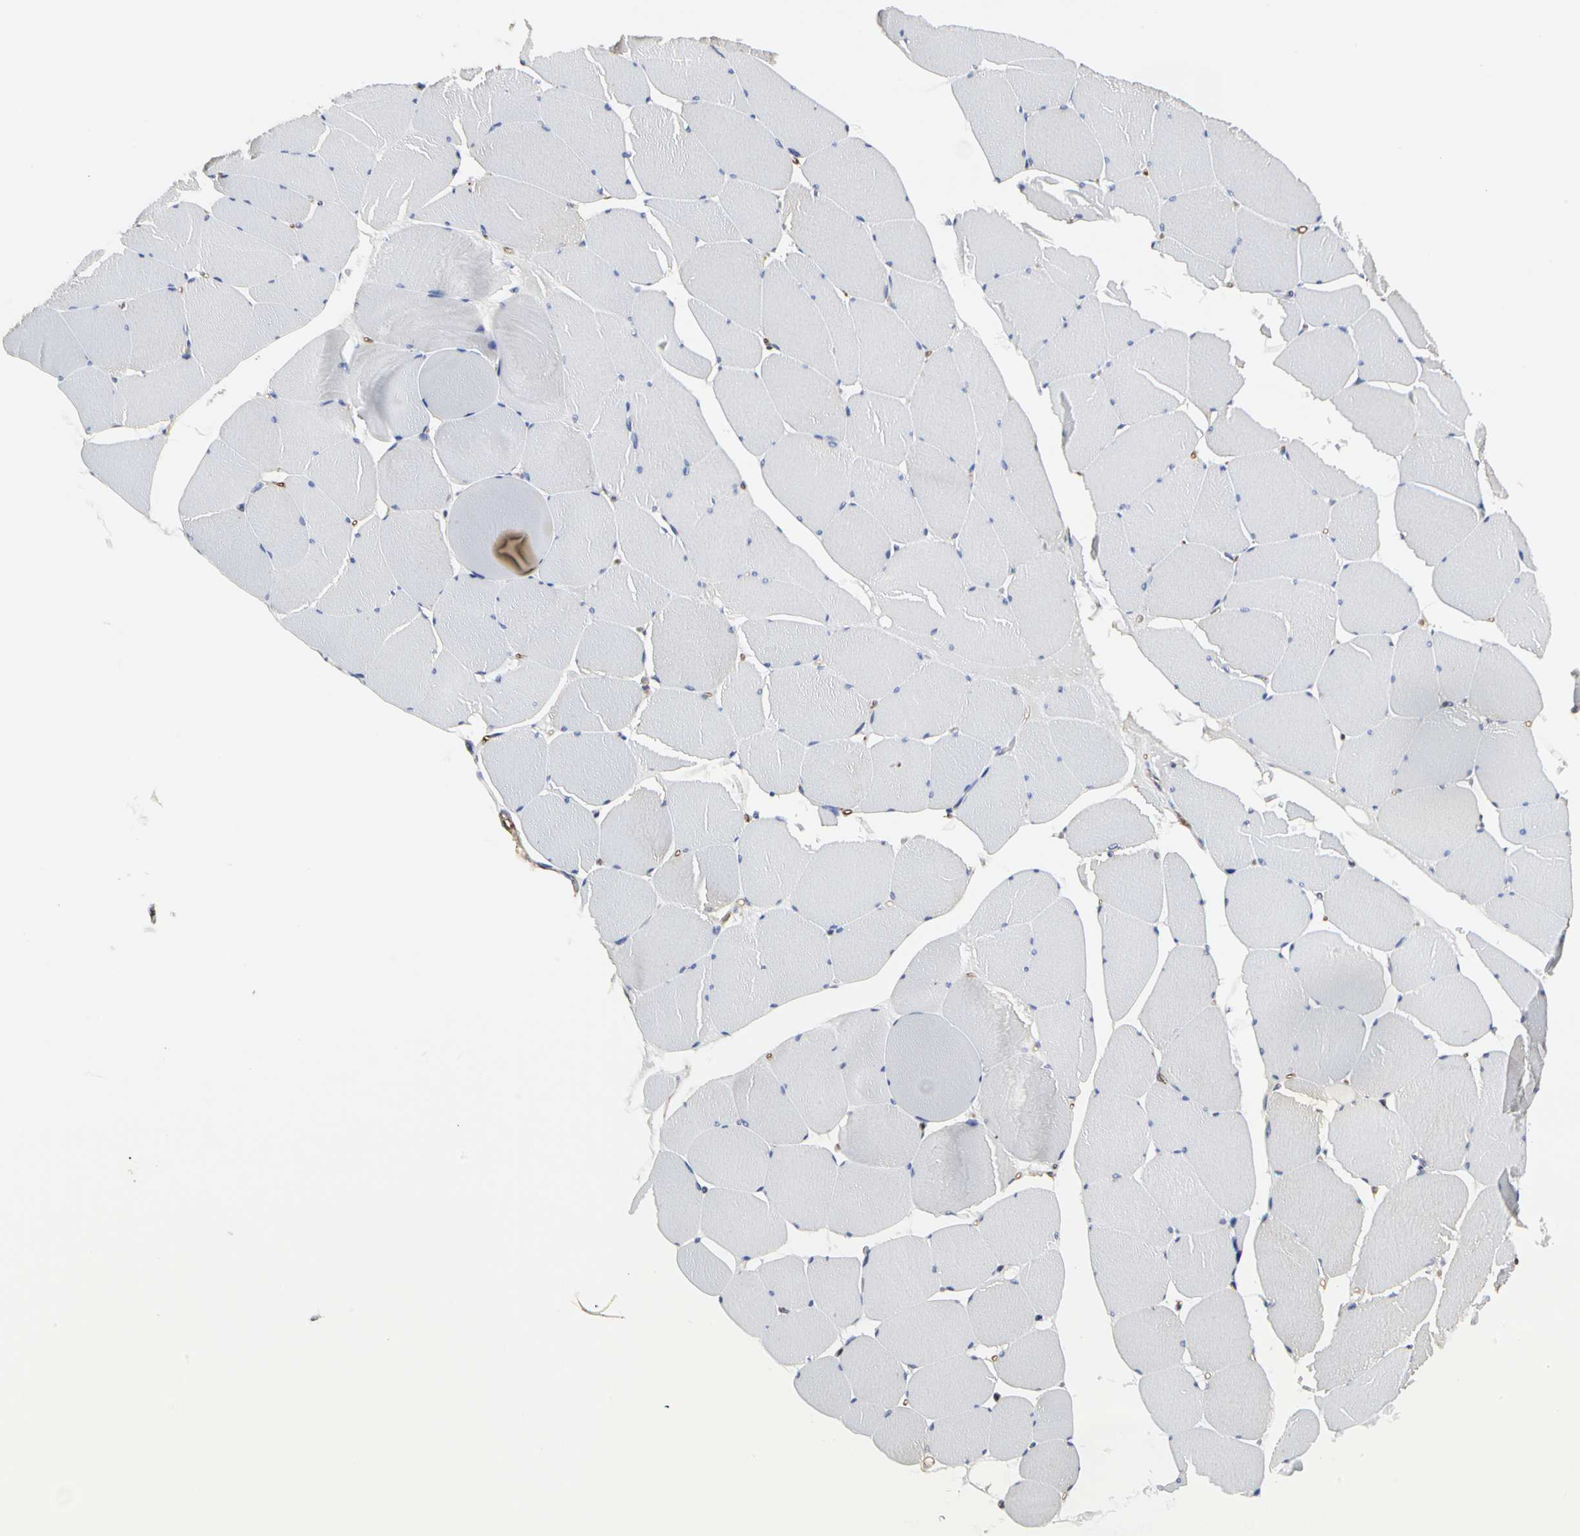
{"staining": {"intensity": "weak", "quantity": "<25%", "location": "cytoplasmic/membranous"}, "tissue": "skeletal muscle", "cell_type": "Myocytes", "image_type": "normal", "snomed": [{"axis": "morphology", "description": "Normal tissue, NOS"}, {"axis": "topography", "description": "Skeletal muscle"}, {"axis": "topography", "description": "Salivary gland"}], "caption": "Immunohistochemistry (IHC) histopathology image of unremarkable human skeletal muscle stained for a protein (brown), which exhibits no expression in myocytes.", "gene": "C3orf52", "patient": {"sex": "male", "age": 62}}